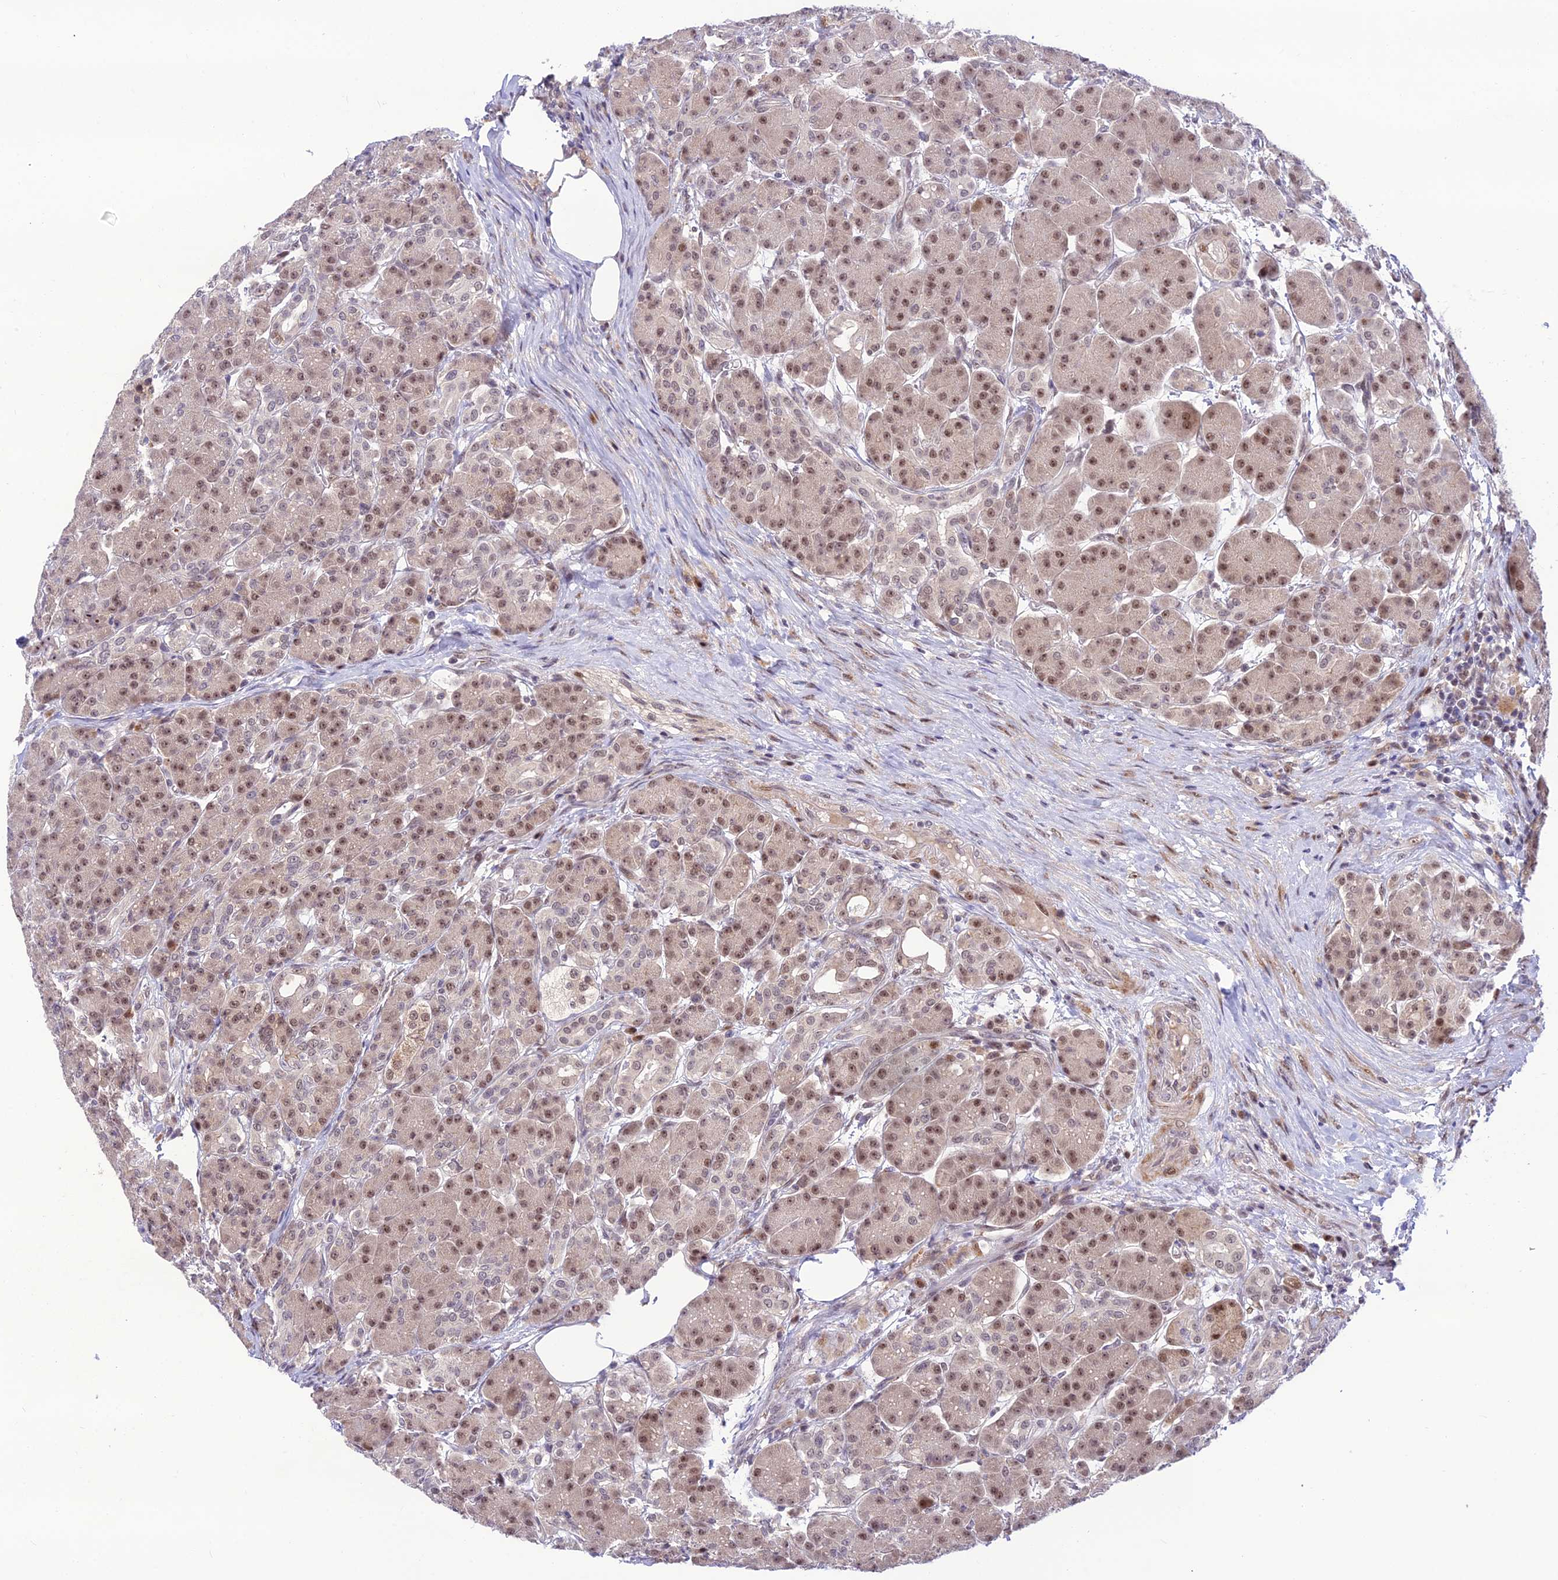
{"staining": {"intensity": "moderate", "quantity": ">75%", "location": "cytoplasmic/membranous,nuclear"}, "tissue": "pancreas", "cell_type": "Exocrine glandular cells", "image_type": "normal", "snomed": [{"axis": "morphology", "description": "Normal tissue, NOS"}, {"axis": "topography", "description": "Pancreas"}], "caption": "Pancreas stained with a brown dye exhibits moderate cytoplasmic/membranous,nuclear positive staining in about >75% of exocrine glandular cells.", "gene": "ASPDH", "patient": {"sex": "male", "age": 63}}